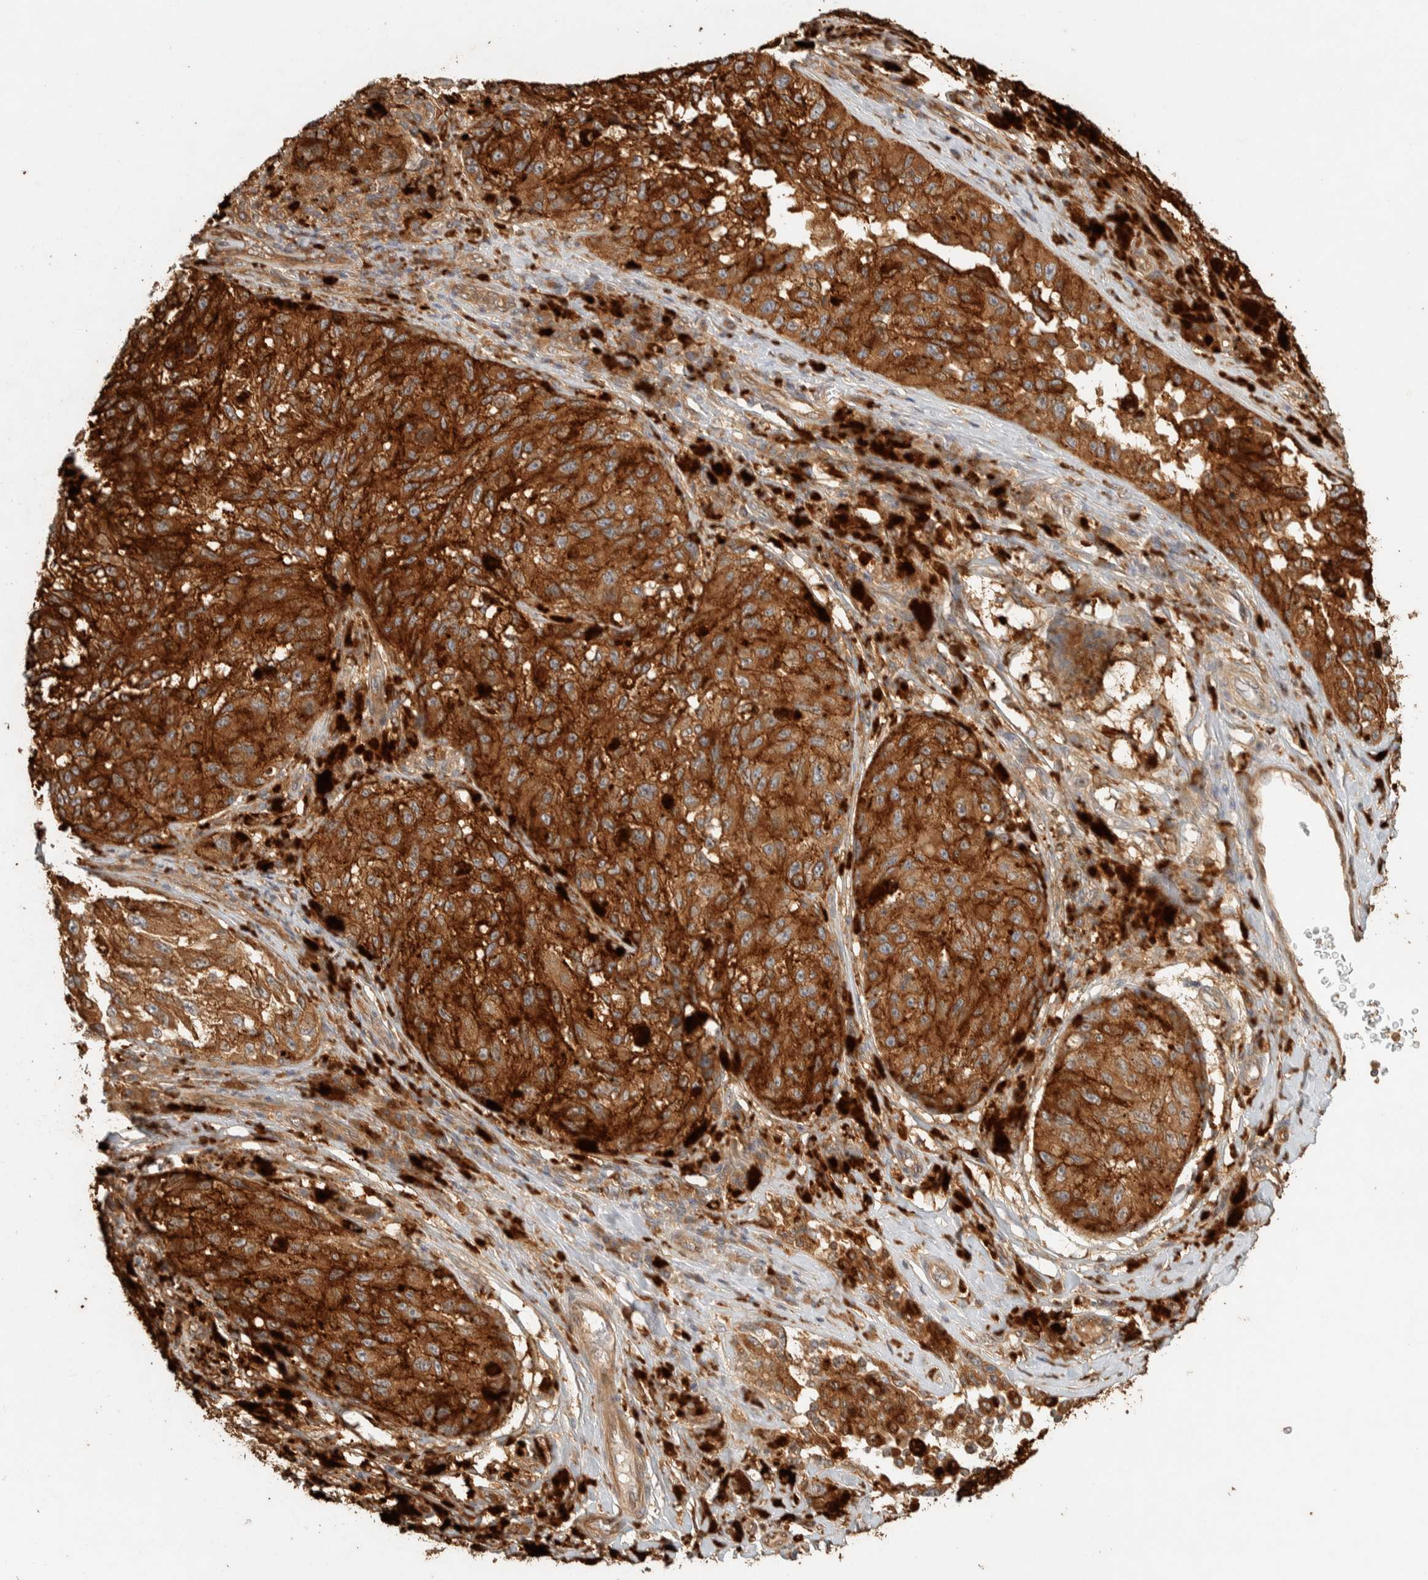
{"staining": {"intensity": "strong", "quantity": ">75%", "location": "cytoplasmic/membranous"}, "tissue": "melanoma", "cell_type": "Tumor cells", "image_type": "cancer", "snomed": [{"axis": "morphology", "description": "Malignant melanoma, NOS"}, {"axis": "topography", "description": "Skin"}], "caption": "Melanoma stained with DAB (3,3'-diaminobenzidine) IHC reveals high levels of strong cytoplasmic/membranous positivity in about >75% of tumor cells.", "gene": "EXOC7", "patient": {"sex": "female", "age": 73}}